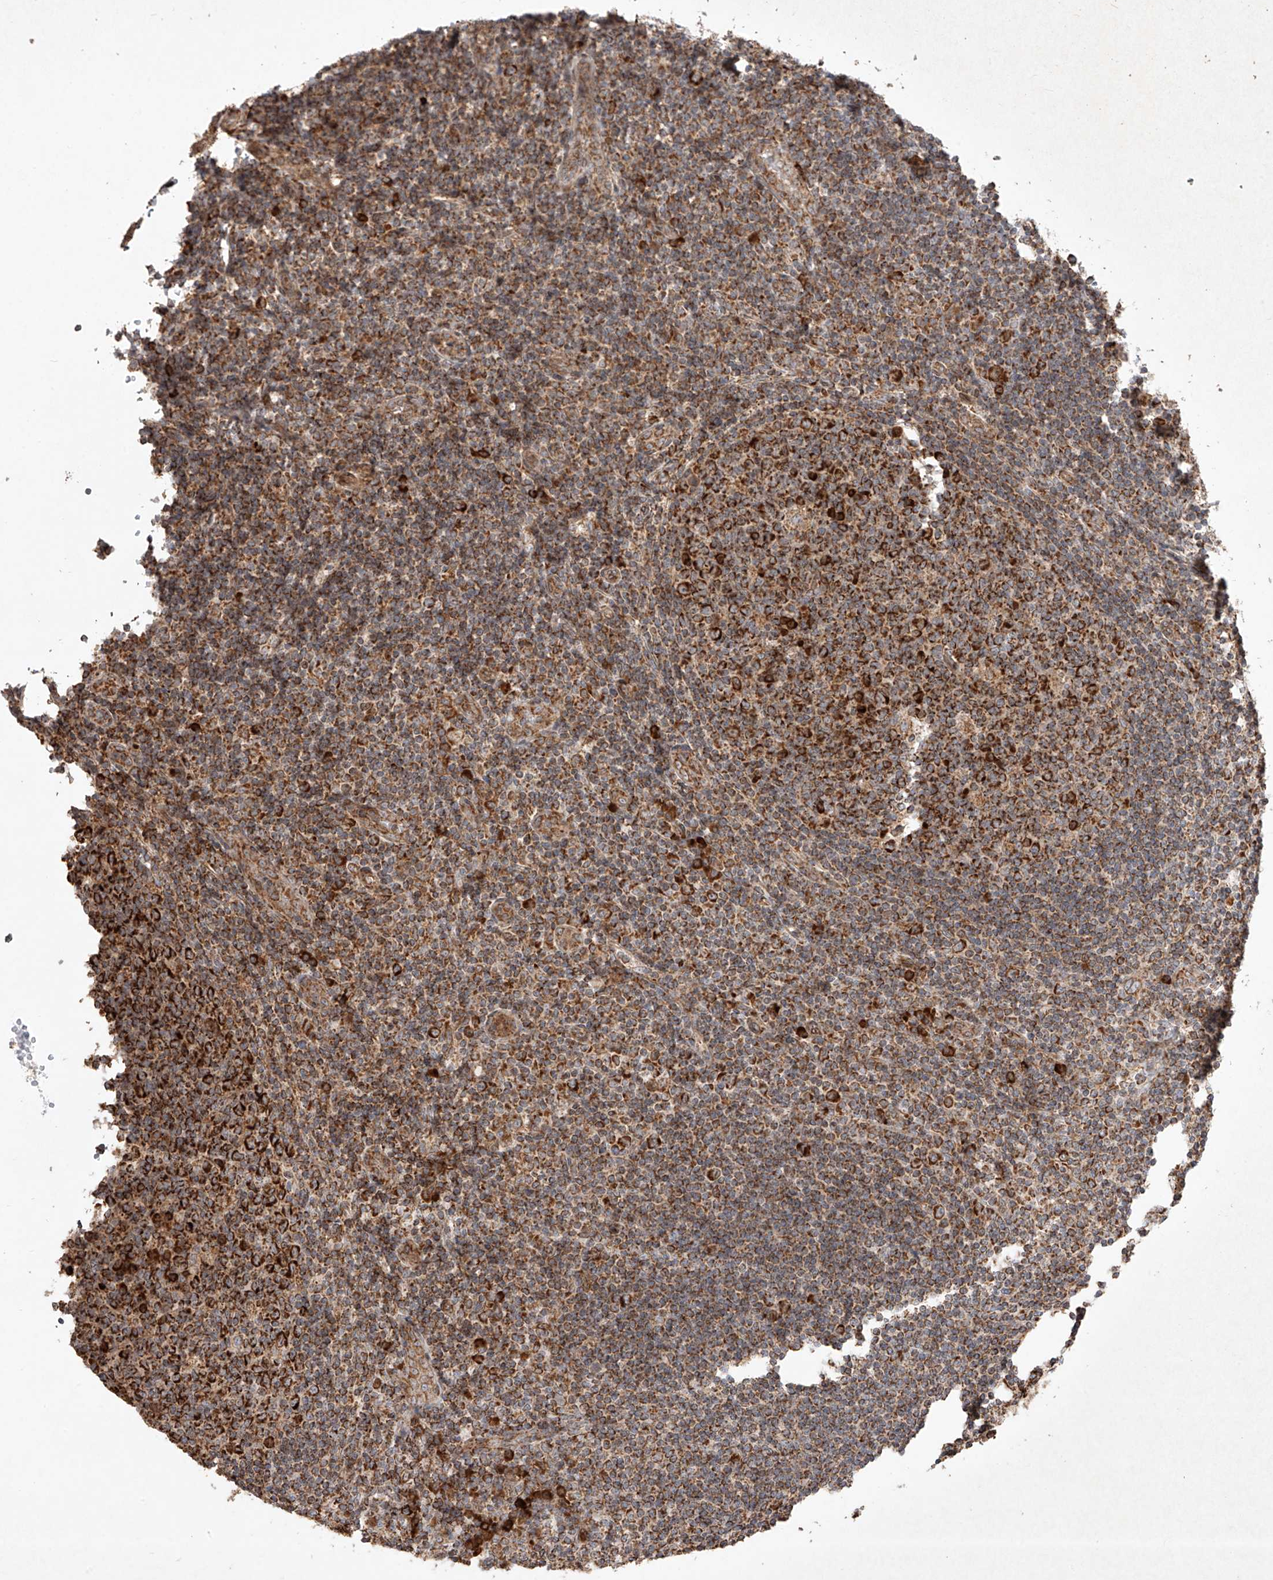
{"staining": {"intensity": "strong", "quantity": "25%-75%", "location": "cytoplasmic/membranous"}, "tissue": "tonsil", "cell_type": "Germinal center cells", "image_type": "normal", "snomed": [{"axis": "morphology", "description": "Normal tissue, NOS"}, {"axis": "topography", "description": "Tonsil"}], "caption": "Brown immunohistochemical staining in normal tonsil demonstrates strong cytoplasmic/membranous expression in about 25%-75% of germinal center cells. (DAB (3,3'-diaminobenzidine) IHC with brightfield microscopy, high magnification).", "gene": "SEMA3B", "patient": {"sex": "female", "age": 19}}